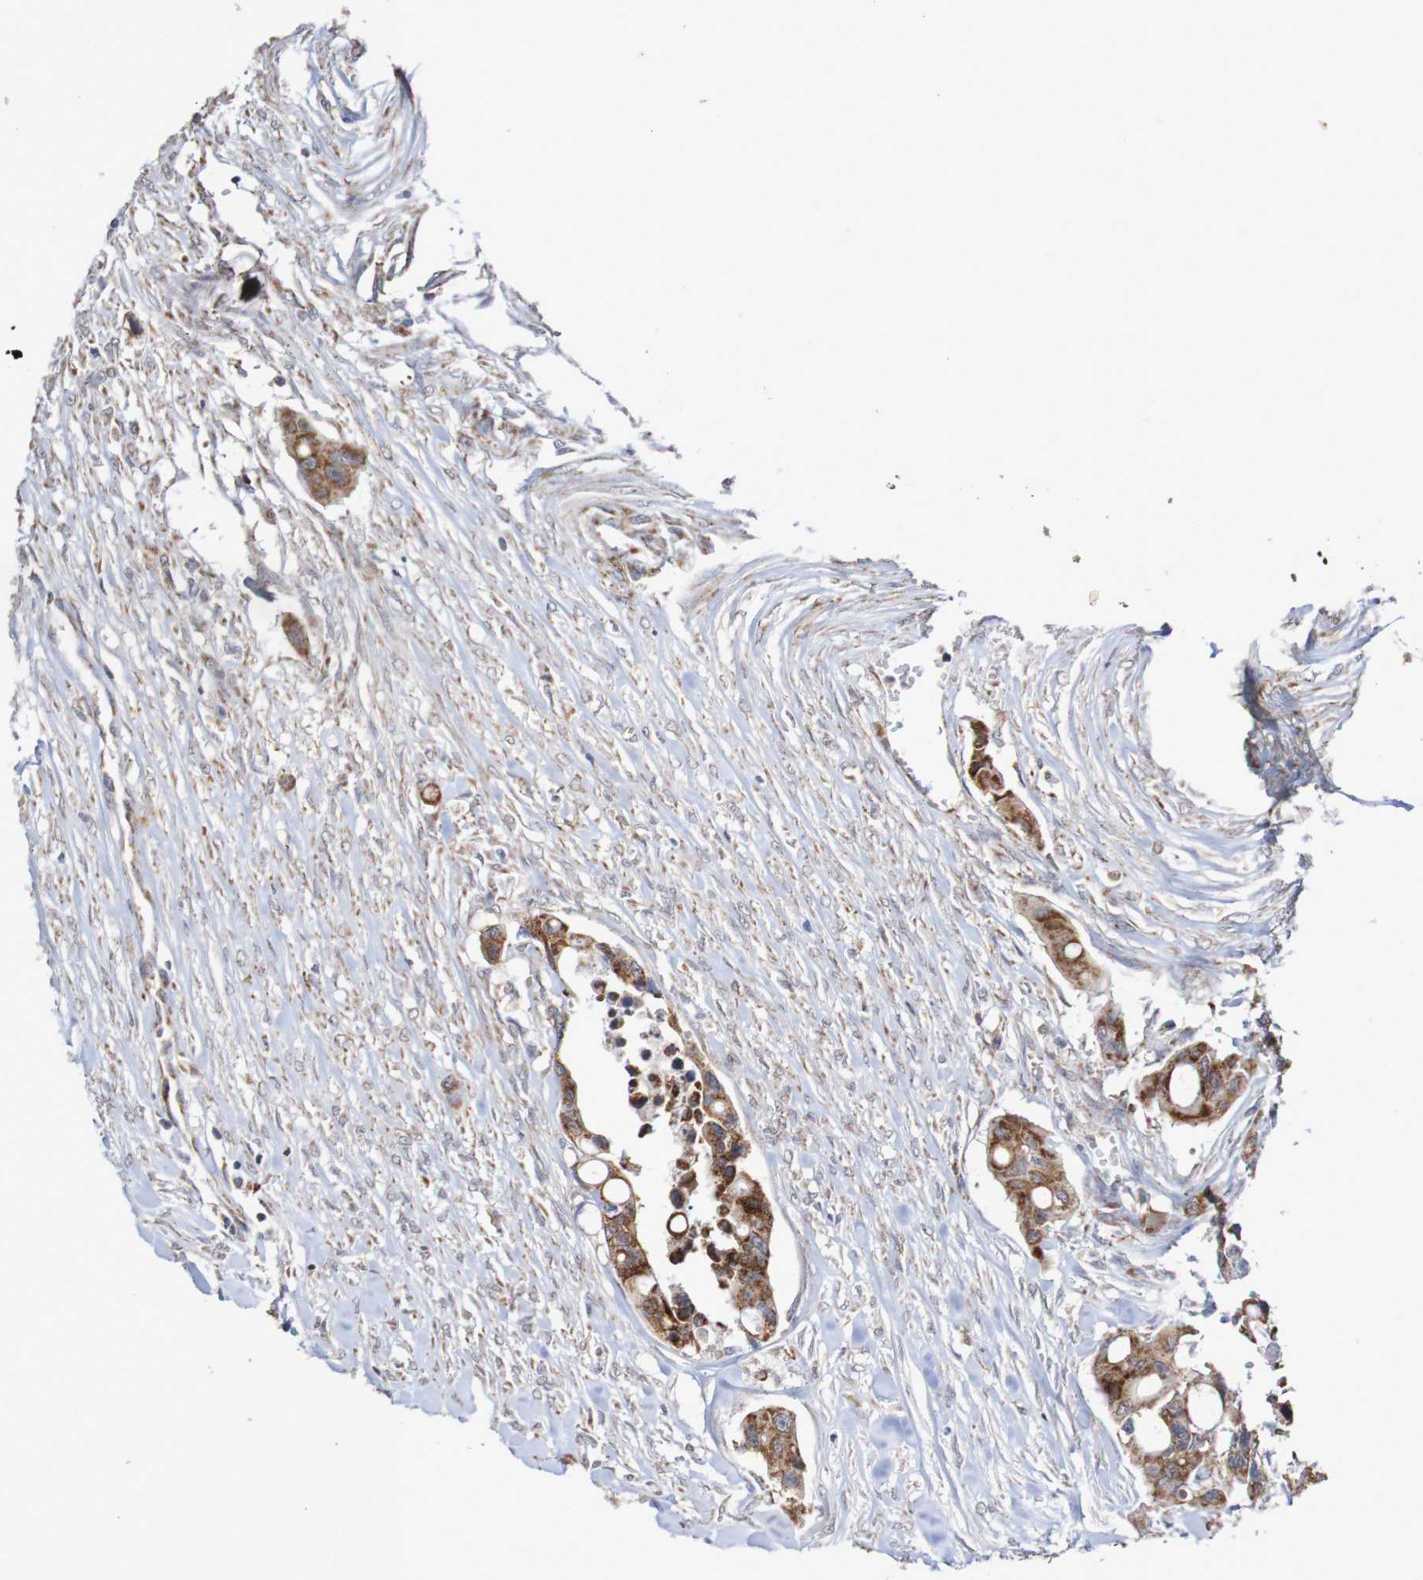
{"staining": {"intensity": "moderate", "quantity": ">75%", "location": "cytoplasmic/membranous"}, "tissue": "colorectal cancer", "cell_type": "Tumor cells", "image_type": "cancer", "snomed": [{"axis": "morphology", "description": "Adenocarcinoma, NOS"}, {"axis": "topography", "description": "Colon"}], "caption": "IHC photomicrograph of colorectal cancer (adenocarcinoma) stained for a protein (brown), which displays medium levels of moderate cytoplasmic/membranous staining in about >75% of tumor cells.", "gene": "DVL1", "patient": {"sex": "female", "age": 57}}